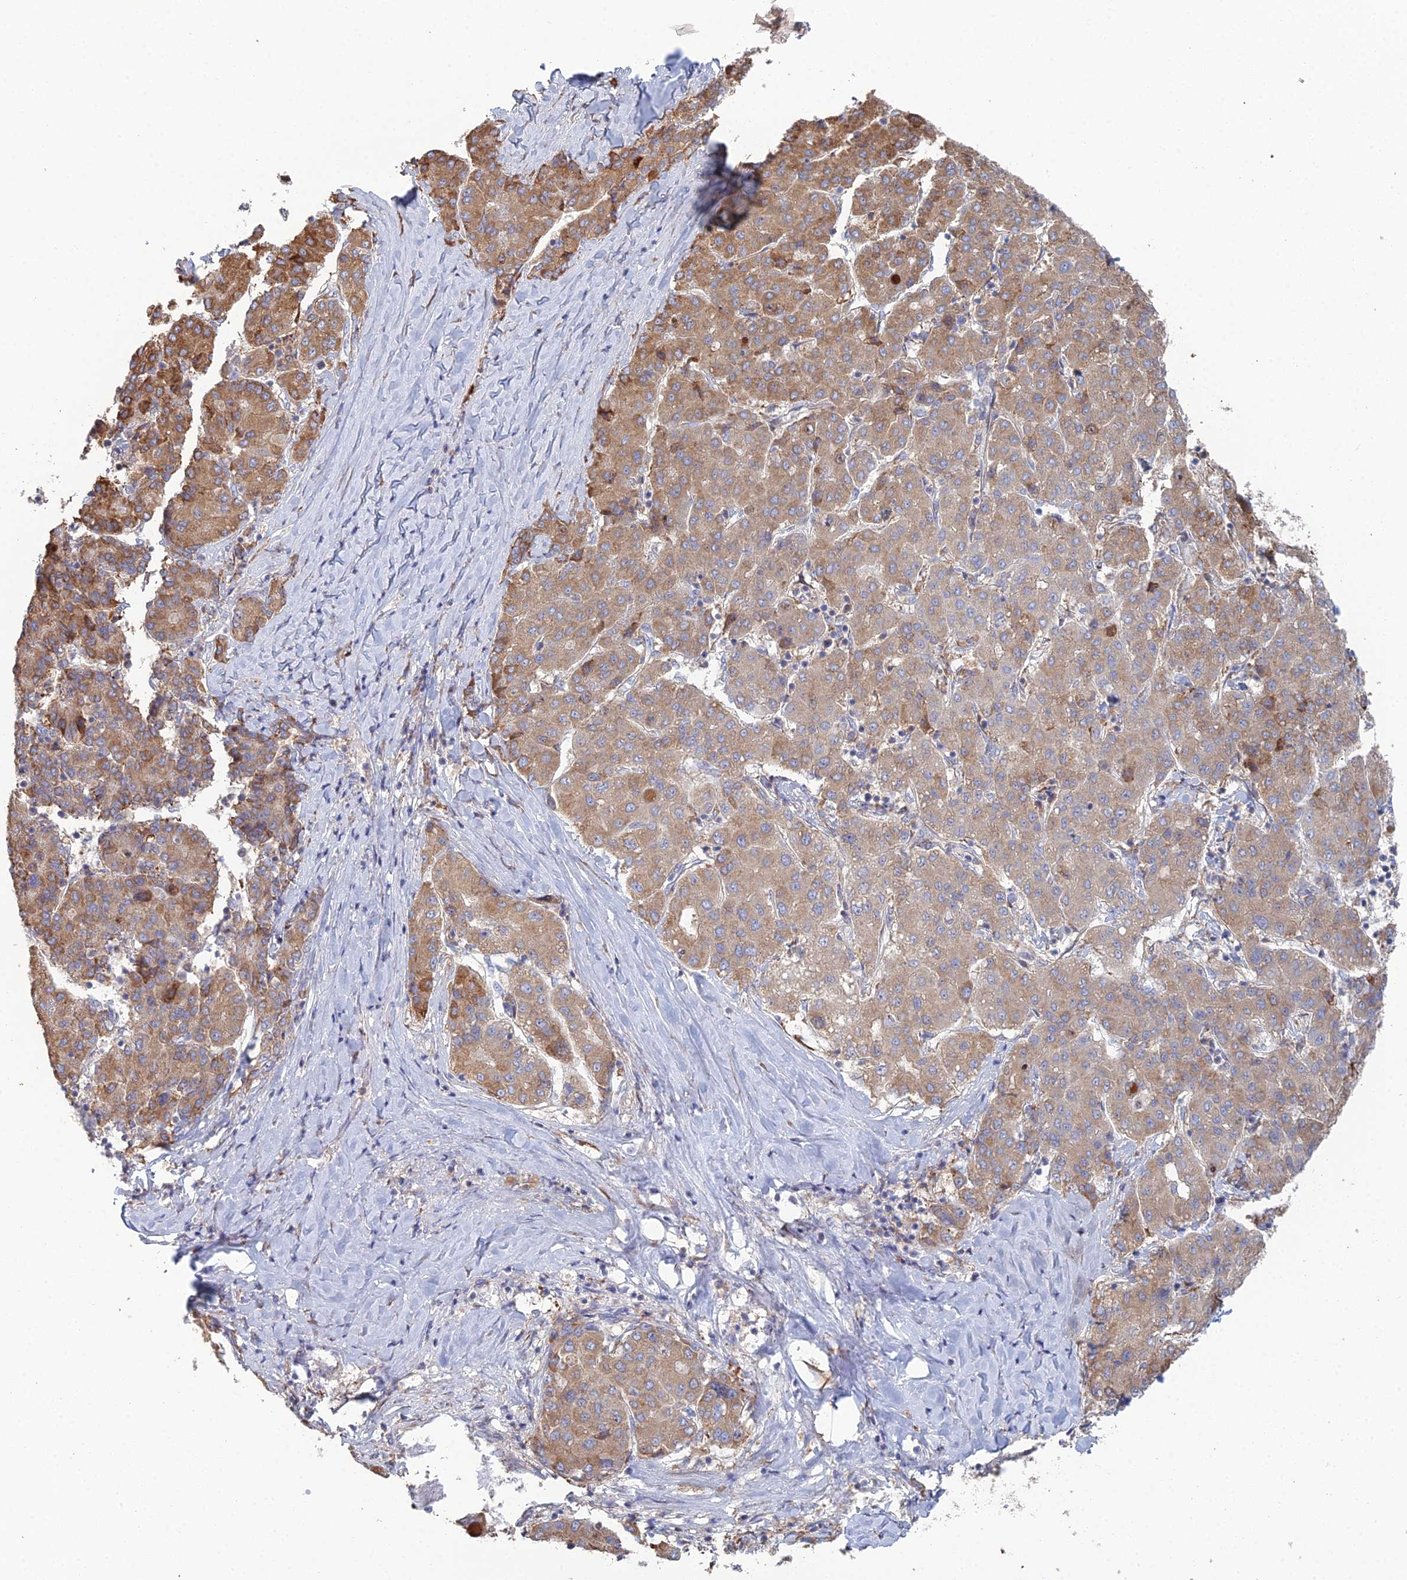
{"staining": {"intensity": "moderate", "quantity": ">75%", "location": "cytoplasmic/membranous"}, "tissue": "liver cancer", "cell_type": "Tumor cells", "image_type": "cancer", "snomed": [{"axis": "morphology", "description": "Carcinoma, Hepatocellular, NOS"}, {"axis": "topography", "description": "Liver"}], "caption": "This histopathology image demonstrates immunohistochemistry (IHC) staining of human liver cancer, with medium moderate cytoplasmic/membranous staining in approximately >75% of tumor cells.", "gene": "TRAPPC6A", "patient": {"sex": "male", "age": 65}}